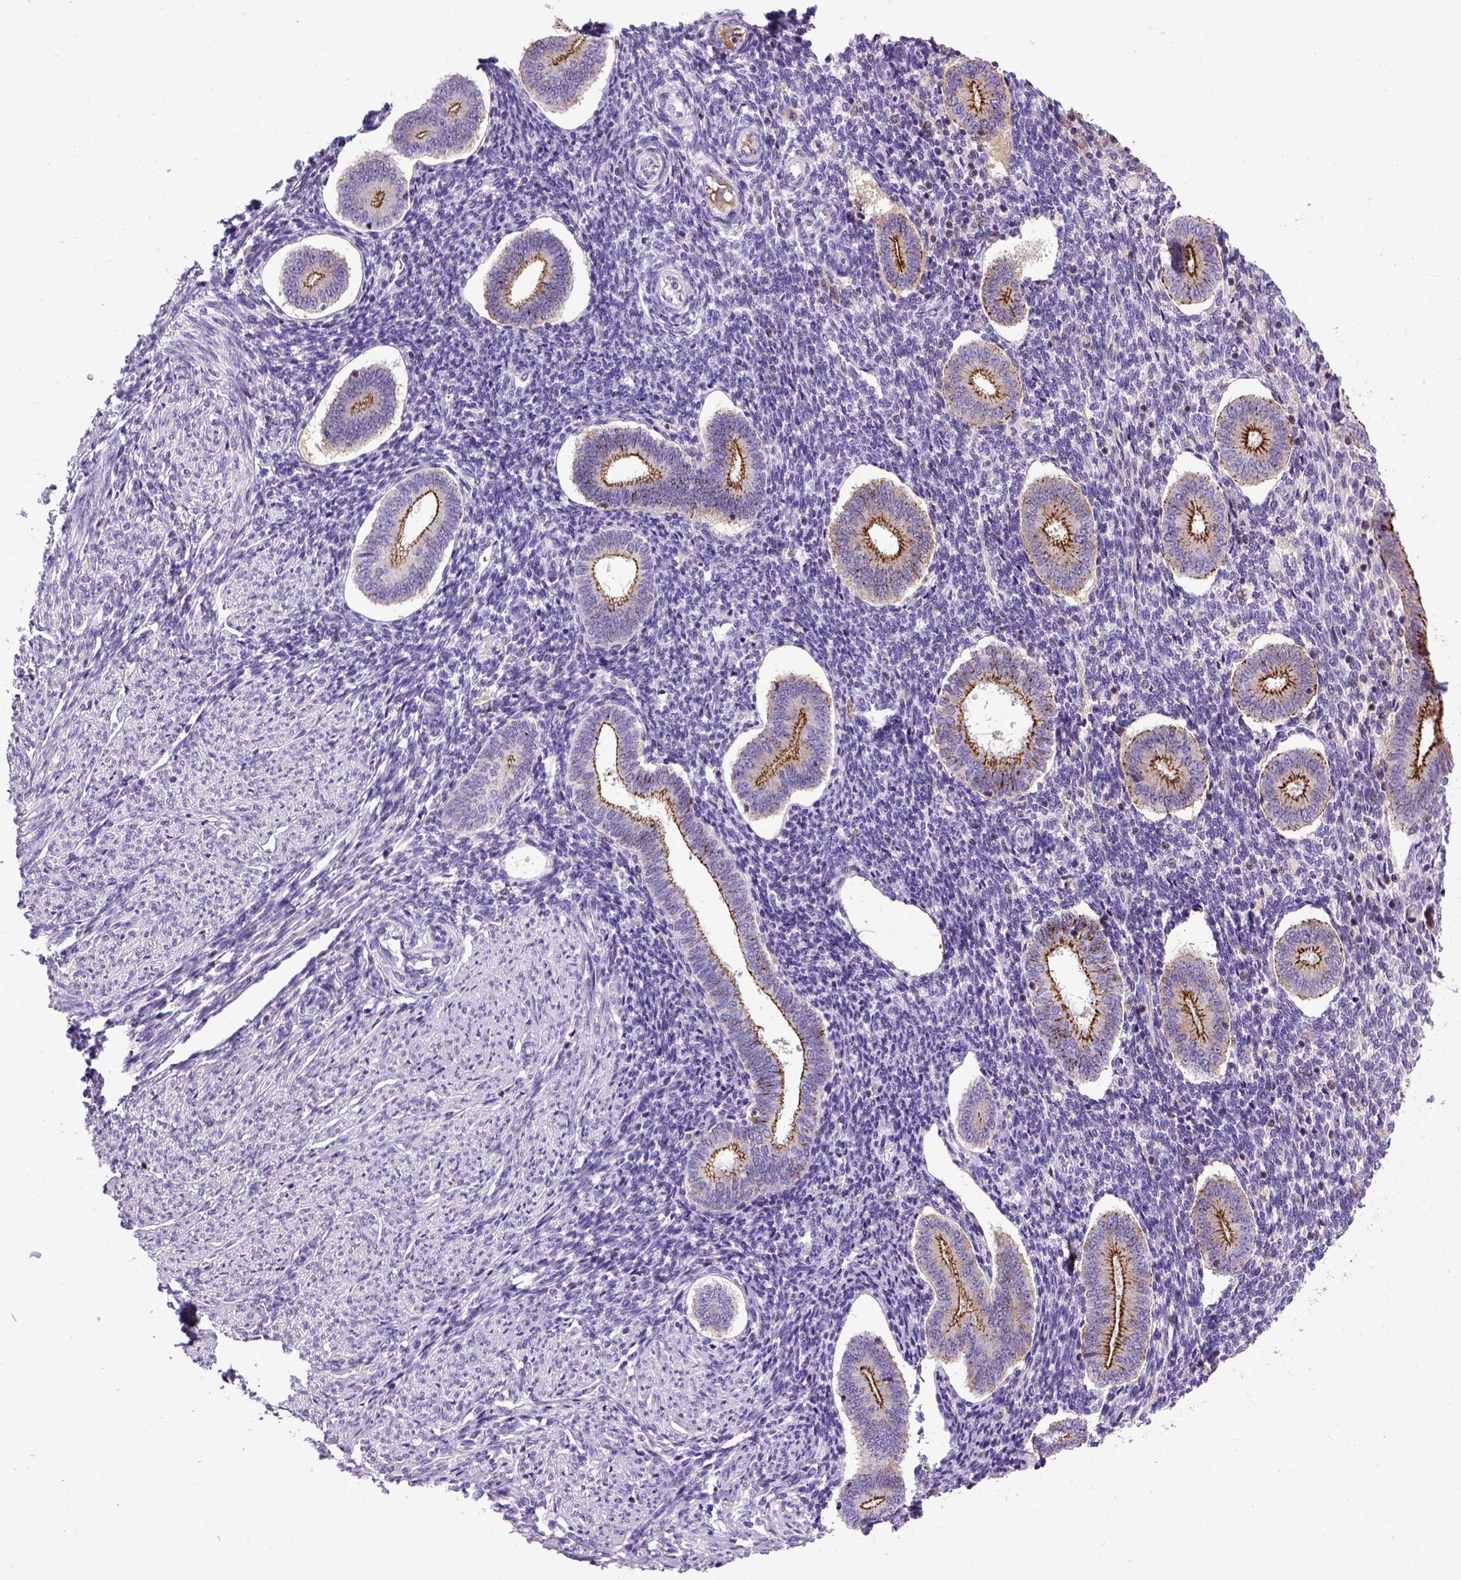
{"staining": {"intensity": "negative", "quantity": "none", "location": "none"}, "tissue": "endometrium", "cell_type": "Cells in endometrial stroma", "image_type": "normal", "snomed": [{"axis": "morphology", "description": "Normal tissue, NOS"}, {"axis": "topography", "description": "Endometrium"}], "caption": "Image shows no significant protein positivity in cells in endometrial stroma of normal endometrium.", "gene": "CDH1", "patient": {"sex": "female", "age": 40}}